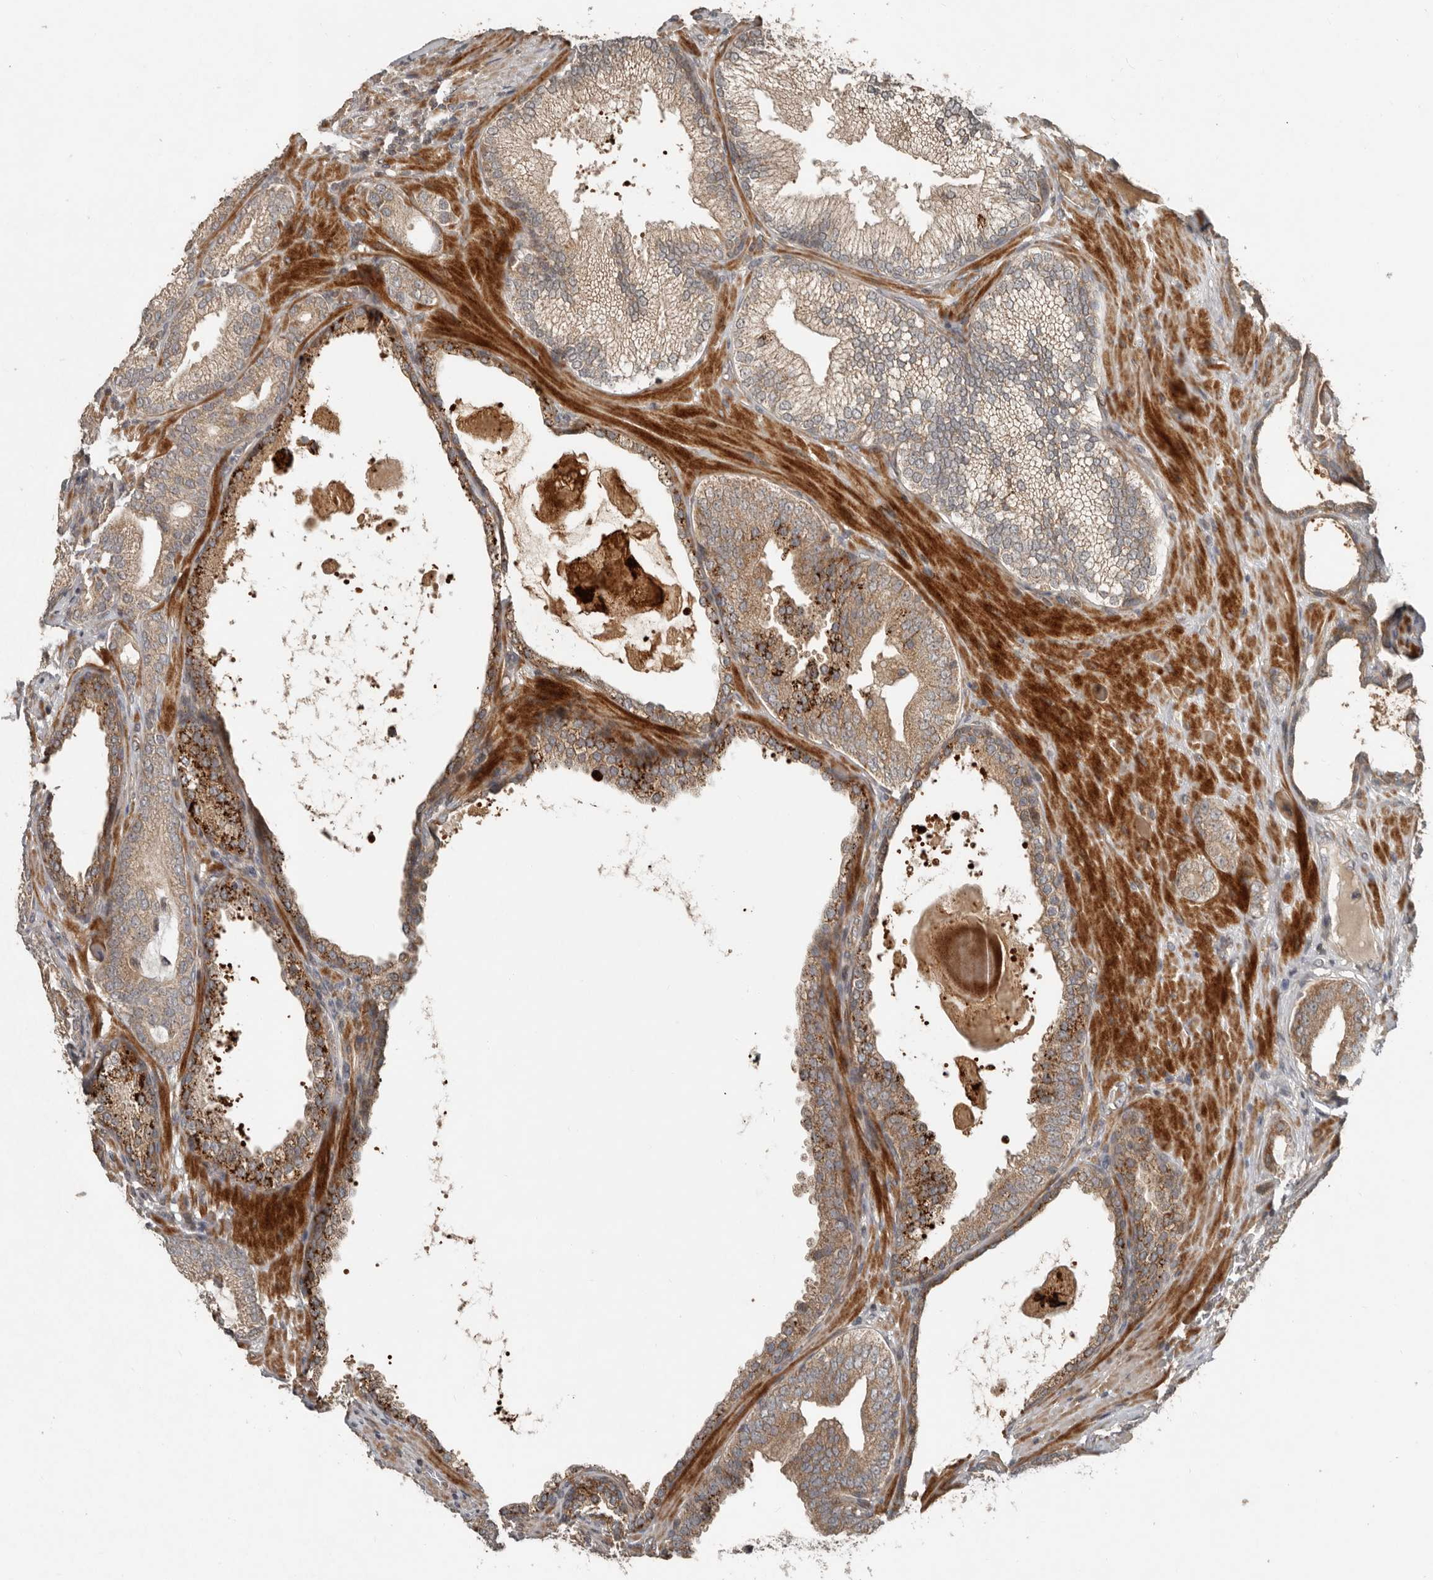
{"staining": {"intensity": "moderate", "quantity": ">75%", "location": "cytoplasmic/membranous"}, "tissue": "prostate cancer", "cell_type": "Tumor cells", "image_type": "cancer", "snomed": [{"axis": "morphology", "description": "Normal morphology"}, {"axis": "morphology", "description": "Adenocarcinoma, Low grade"}, {"axis": "topography", "description": "Prostate"}], "caption": "The photomicrograph displays staining of prostate cancer (adenocarcinoma (low-grade)), revealing moderate cytoplasmic/membranous protein expression (brown color) within tumor cells.", "gene": "SLC6A7", "patient": {"sex": "male", "age": 72}}